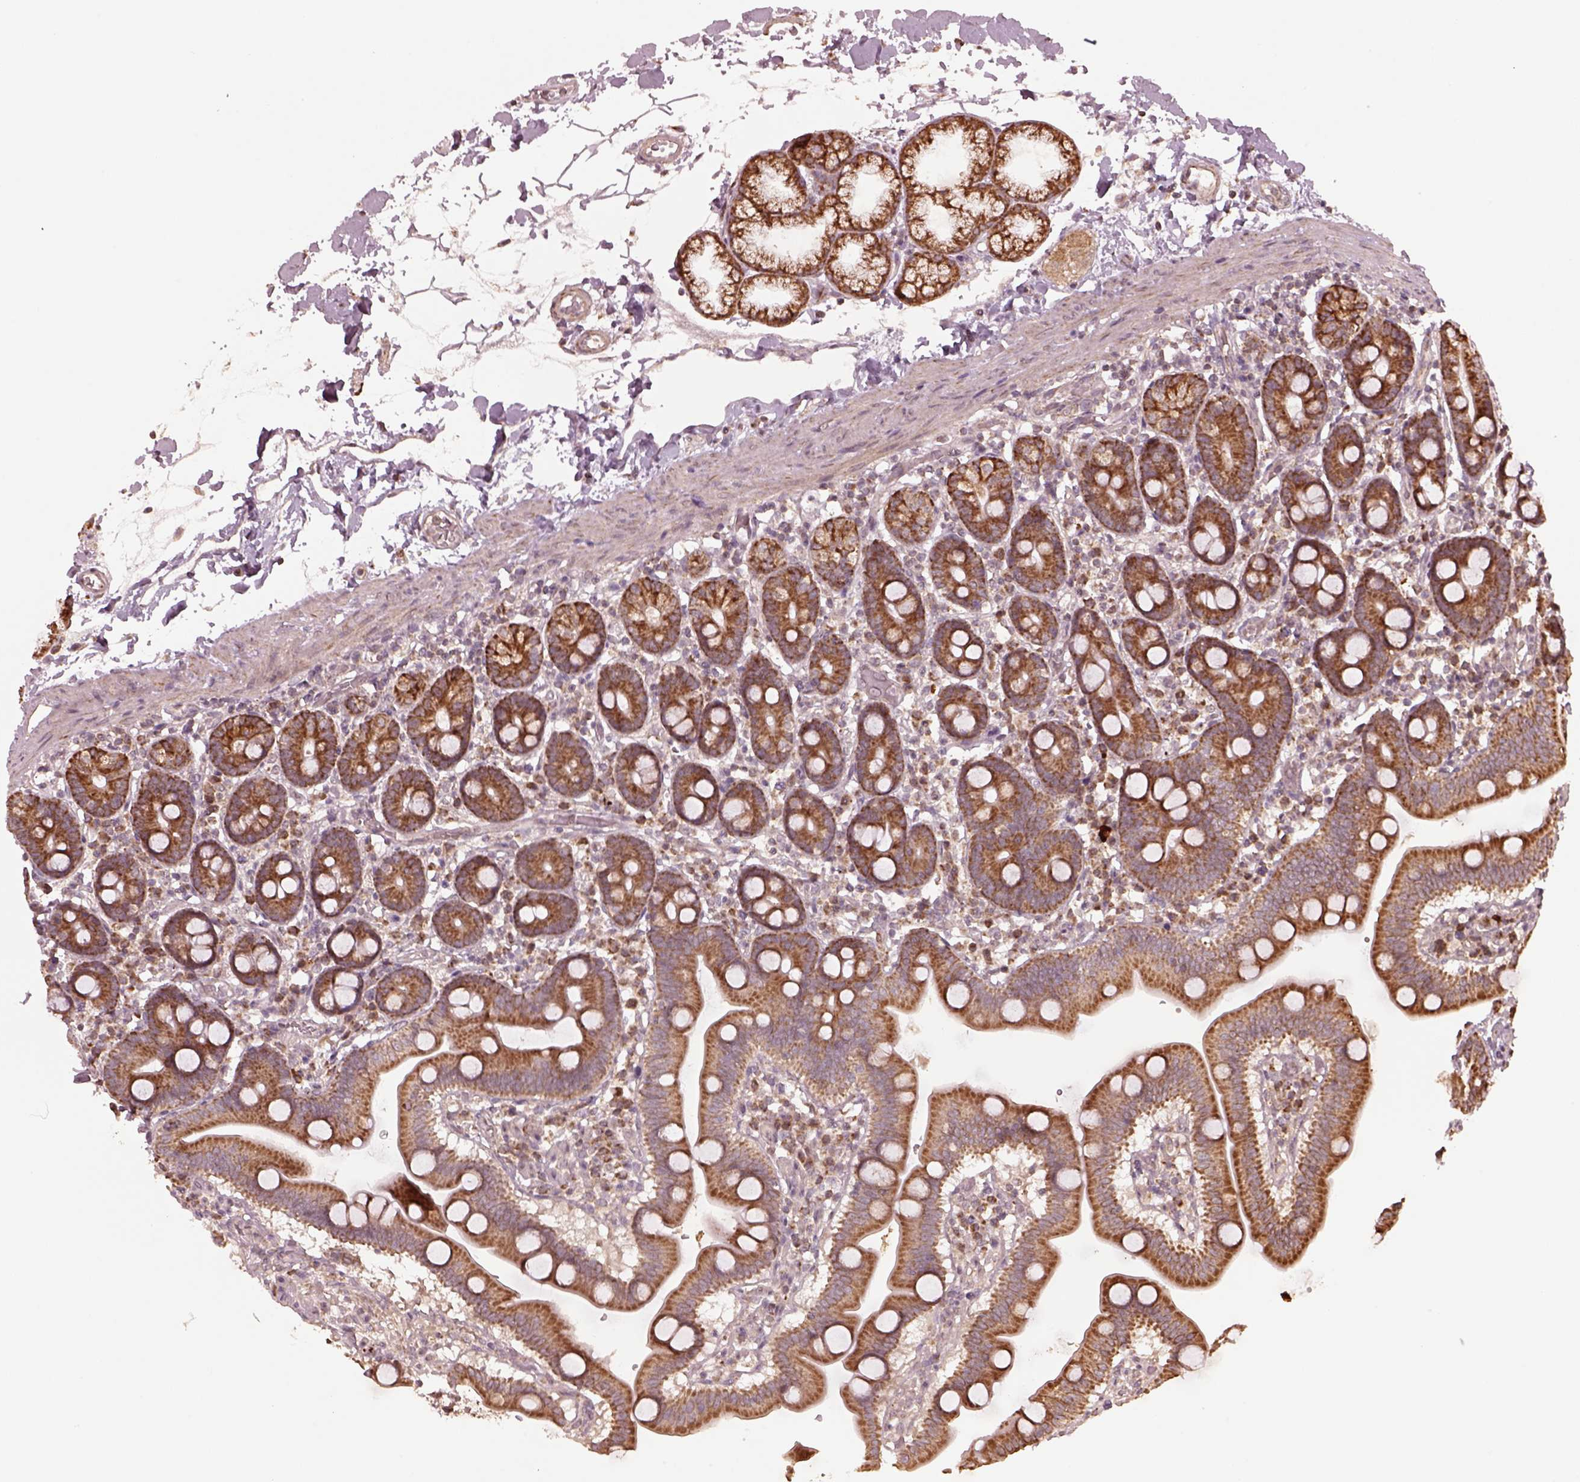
{"staining": {"intensity": "strong", "quantity": ">75%", "location": "cytoplasmic/membranous"}, "tissue": "duodenum", "cell_type": "Glandular cells", "image_type": "normal", "snomed": [{"axis": "morphology", "description": "Normal tissue, NOS"}, {"axis": "topography", "description": "Pancreas"}, {"axis": "topography", "description": "Duodenum"}], "caption": "Immunohistochemical staining of unremarkable duodenum demonstrates strong cytoplasmic/membranous protein positivity in approximately >75% of glandular cells. Nuclei are stained in blue.", "gene": "SEL1L3", "patient": {"sex": "male", "age": 59}}